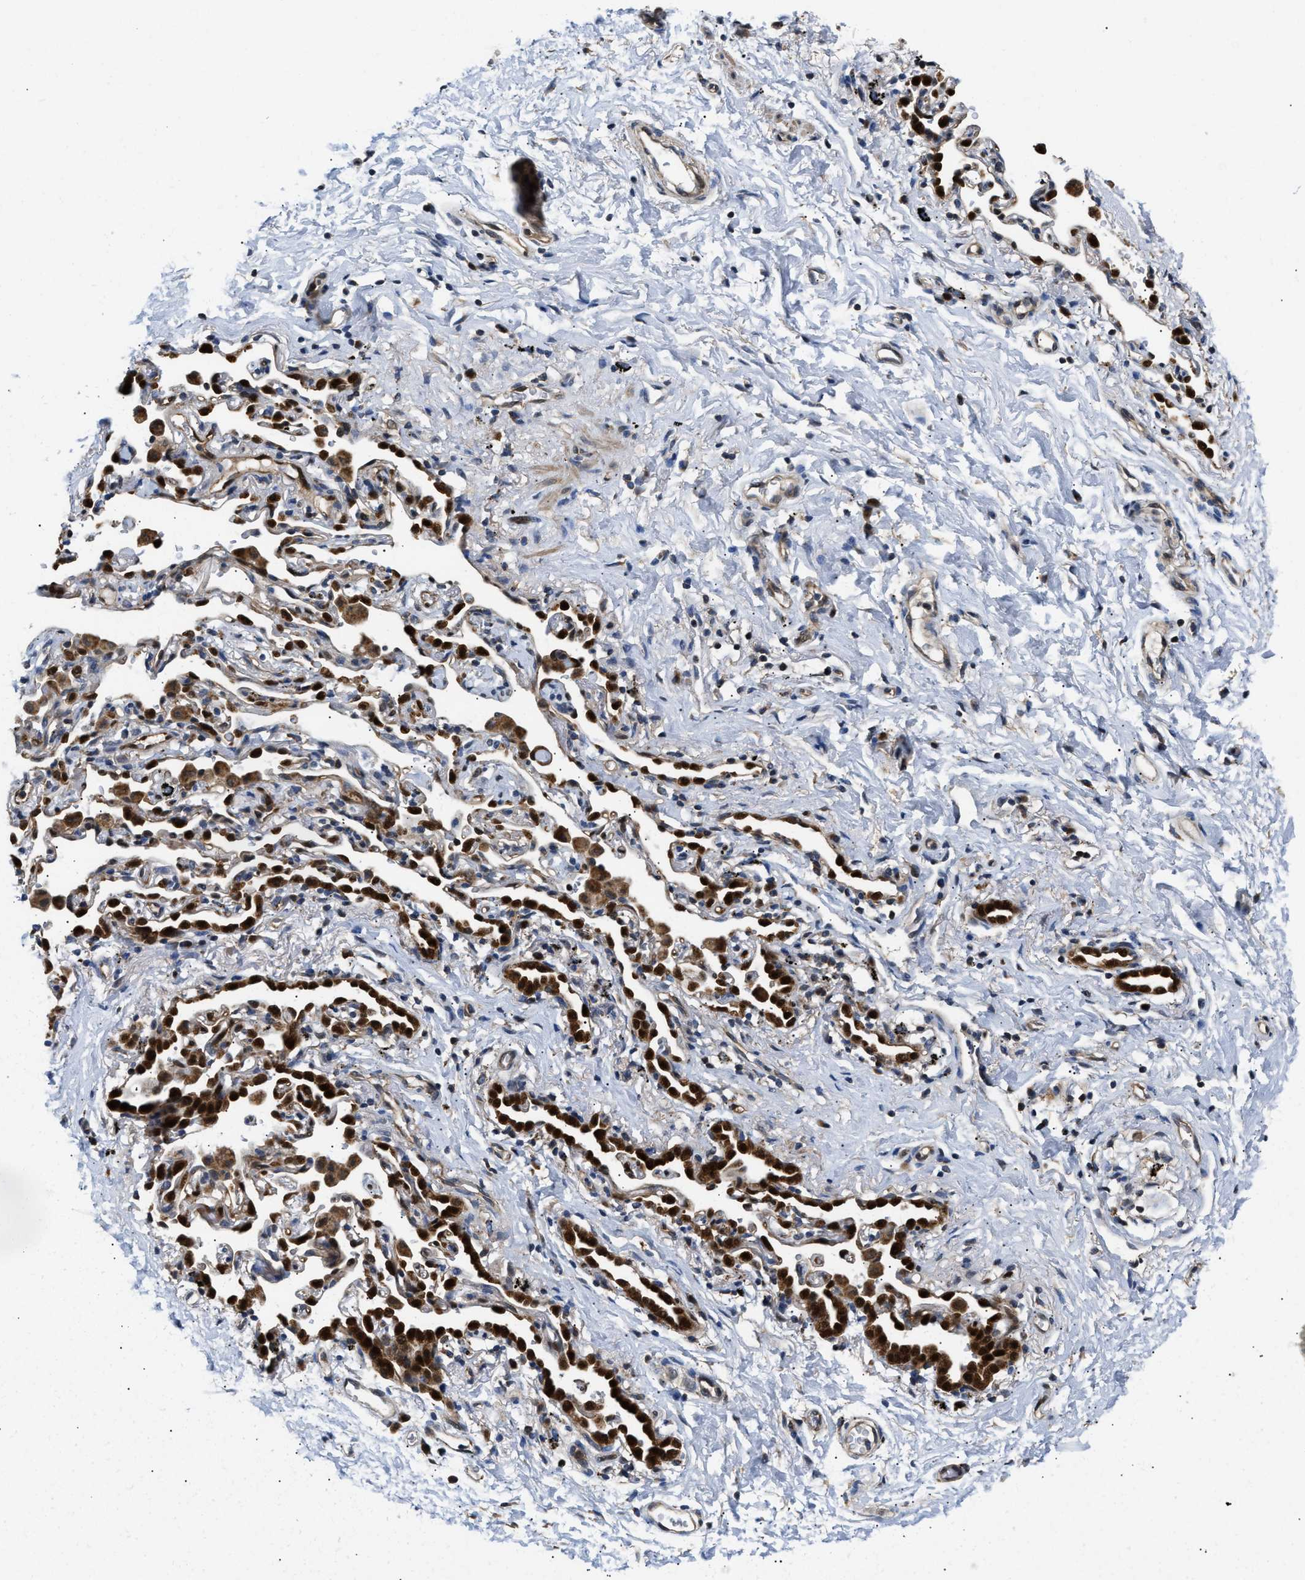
{"staining": {"intensity": "moderate", "quantity": ">75%", "location": "nuclear"}, "tissue": "adipose tissue", "cell_type": "Adipocytes", "image_type": "normal", "snomed": [{"axis": "morphology", "description": "Normal tissue, NOS"}, {"axis": "topography", "description": "Cartilage tissue"}, {"axis": "topography", "description": "Bronchus"}], "caption": "A brown stain labels moderate nuclear staining of a protein in adipocytes of benign human adipose tissue.", "gene": "PPA1", "patient": {"sex": "female", "age": 53}}